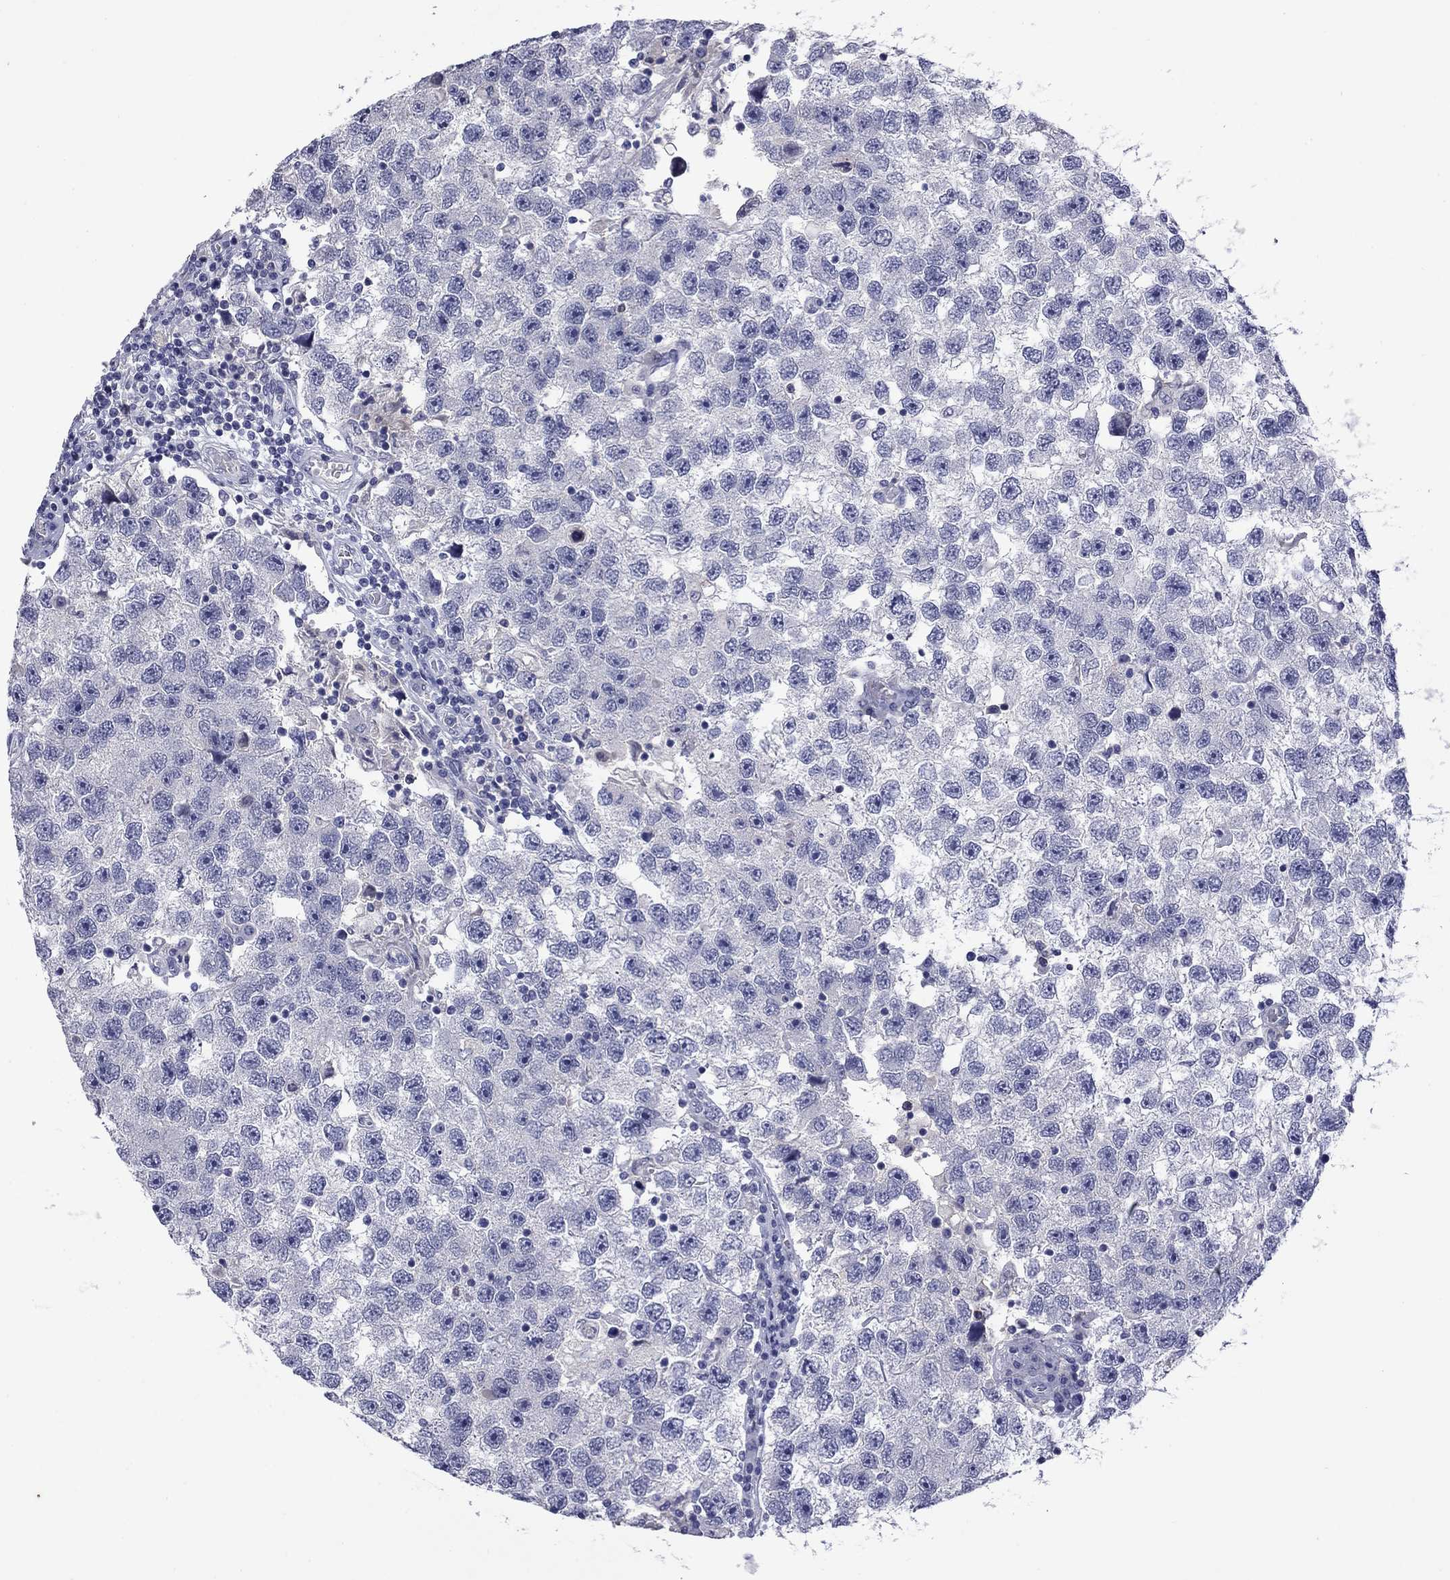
{"staining": {"intensity": "negative", "quantity": "none", "location": "none"}, "tissue": "testis cancer", "cell_type": "Tumor cells", "image_type": "cancer", "snomed": [{"axis": "morphology", "description": "Seminoma, NOS"}, {"axis": "topography", "description": "Testis"}], "caption": "Testis cancer (seminoma) stained for a protein using immunohistochemistry demonstrates no expression tumor cells.", "gene": "CFAP119", "patient": {"sex": "male", "age": 26}}